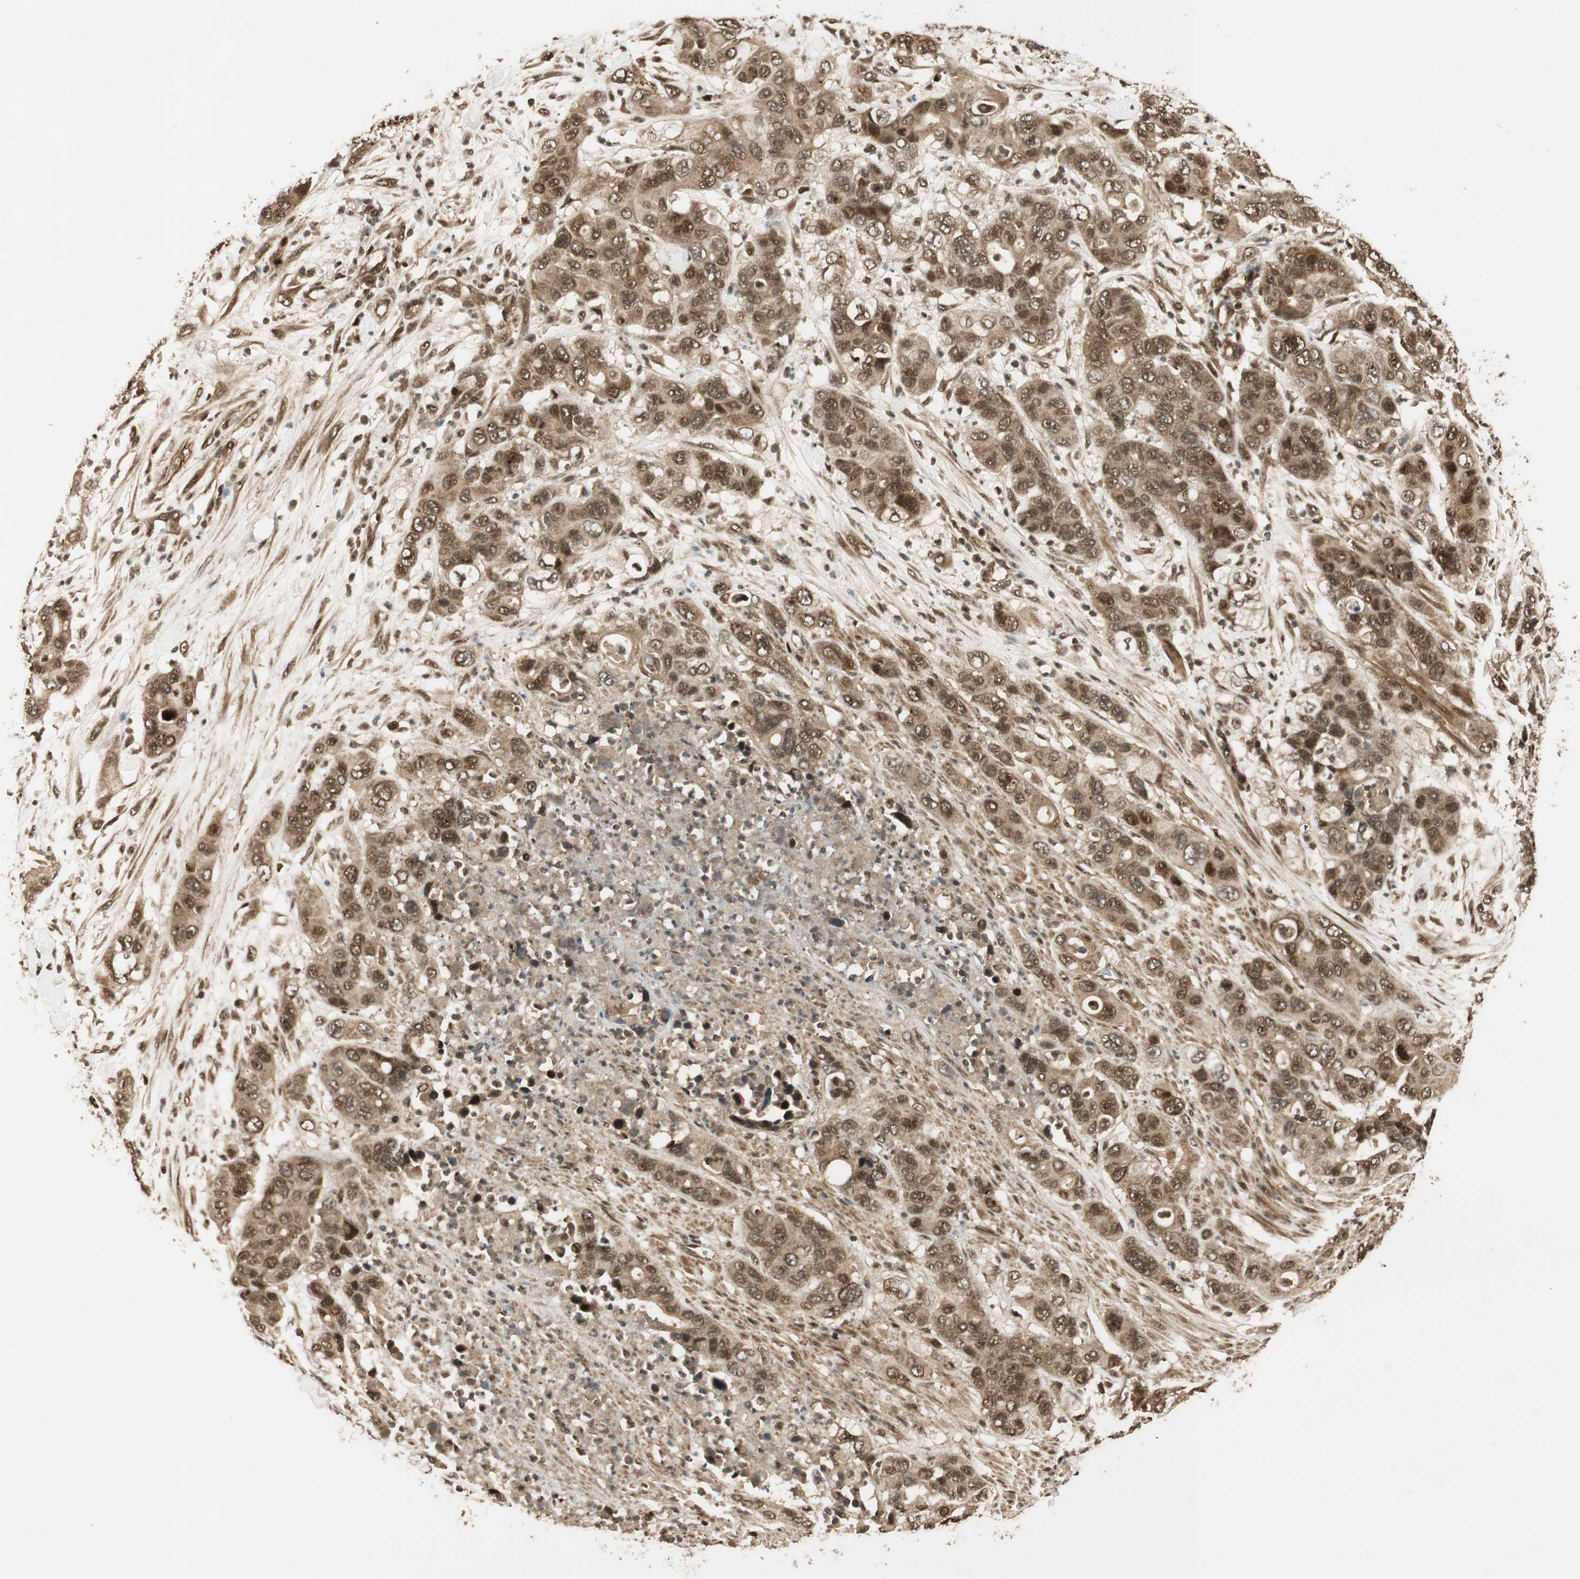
{"staining": {"intensity": "strong", "quantity": ">75%", "location": "cytoplasmic/membranous,nuclear"}, "tissue": "pancreatic cancer", "cell_type": "Tumor cells", "image_type": "cancer", "snomed": [{"axis": "morphology", "description": "Adenocarcinoma, NOS"}, {"axis": "topography", "description": "Pancreas"}], "caption": "The photomicrograph demonstrates staining of pancreatic adenocarcinoma, revealing strong cytoplasmic/membranous and nuclear protein expression (brown color) within tumor cells.", "gene": "RPA3", "patient": {"sex": "female", "age": 71}}